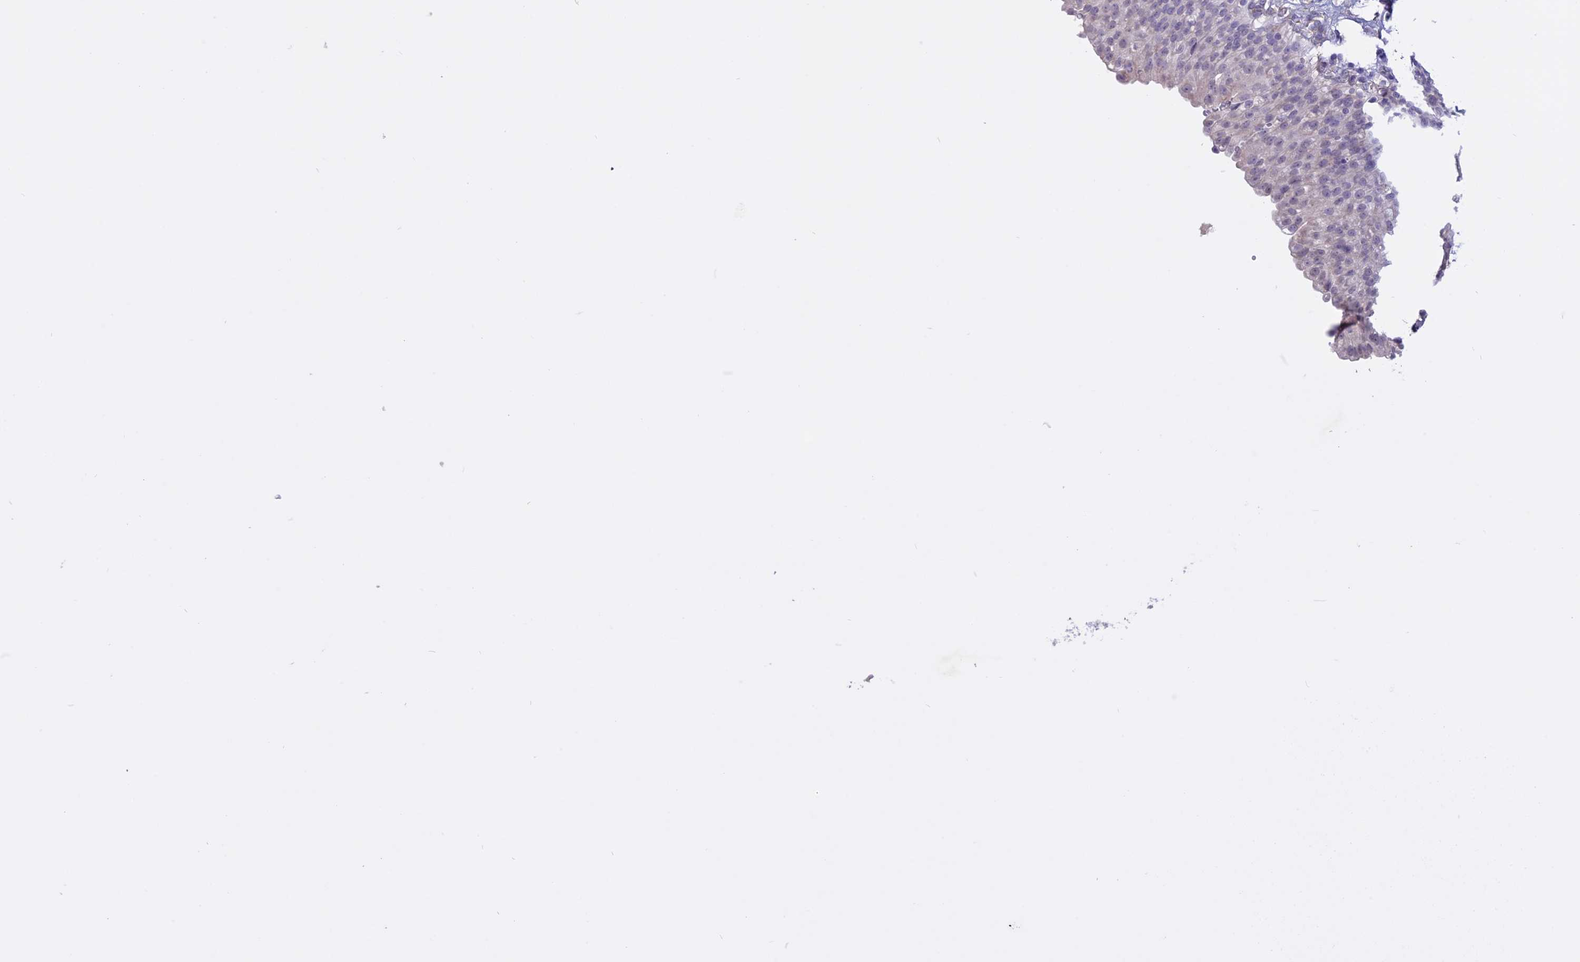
{"staining": {"intensity": "negative", "quantity": "none", "location": "none"}, "tissue": "urinary bladder", "cell_type": "Urothelial cells", "image_type": "normal", "snomed": [{"axis": "morphology", "description": "Urothelial carcinoma, High grade"}, {"axis": "topography", "description": "Urinary bladder"}], "caption": "The immunohistochemistry image has no significant expression in urothelial cells of urinary bladder. The staining was performed using DAB to visualize the protein expression in brown, while the nuclei were stained in blue with hematoxylin (Magnification: 20x).", "gene": "SPHKAP", "patient": {"sex": "male", "age": 46}}